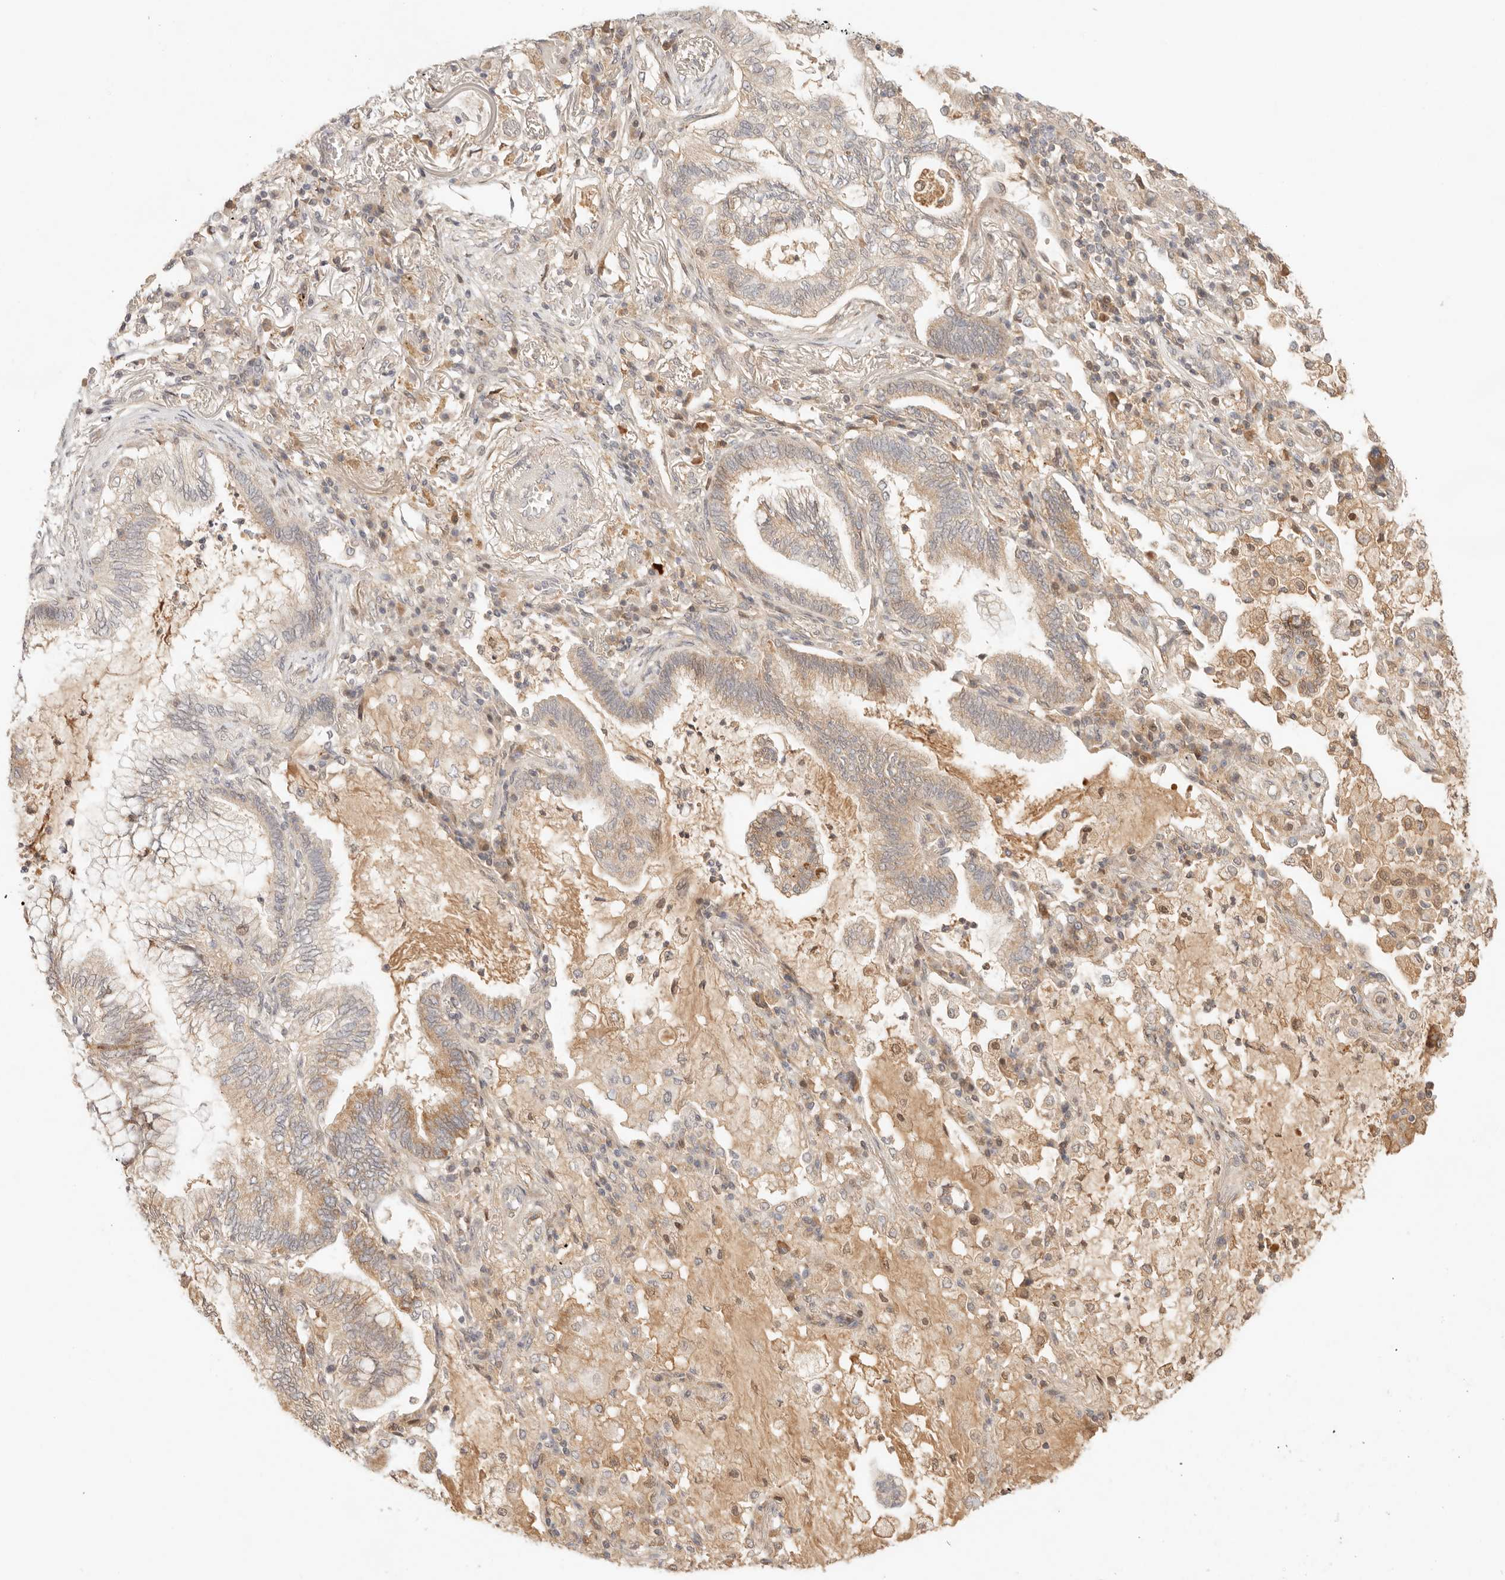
{"staining": {"intensity": "moderate", "quantity": "25%-75%", "location": "cytoplasmic/membranous"}, "tissue": "lung cancer", "cell_type": "Tumor cells", "image_type": "cancer", "snomed": [{"axis": "morphology", "description": "Adenocarcinoma, NOS"}, {"axis": "topography", "description": "Lung"}], "caption": "IHC image of lung cancer stained for a protein (brown), which demonstrates medium levels of moderate cytoplasmic/membranous staining in approximately 25%-75% of tumor cells.", "gene": "PHLDA3", "patient": {"sex": "female", "age": 70}}